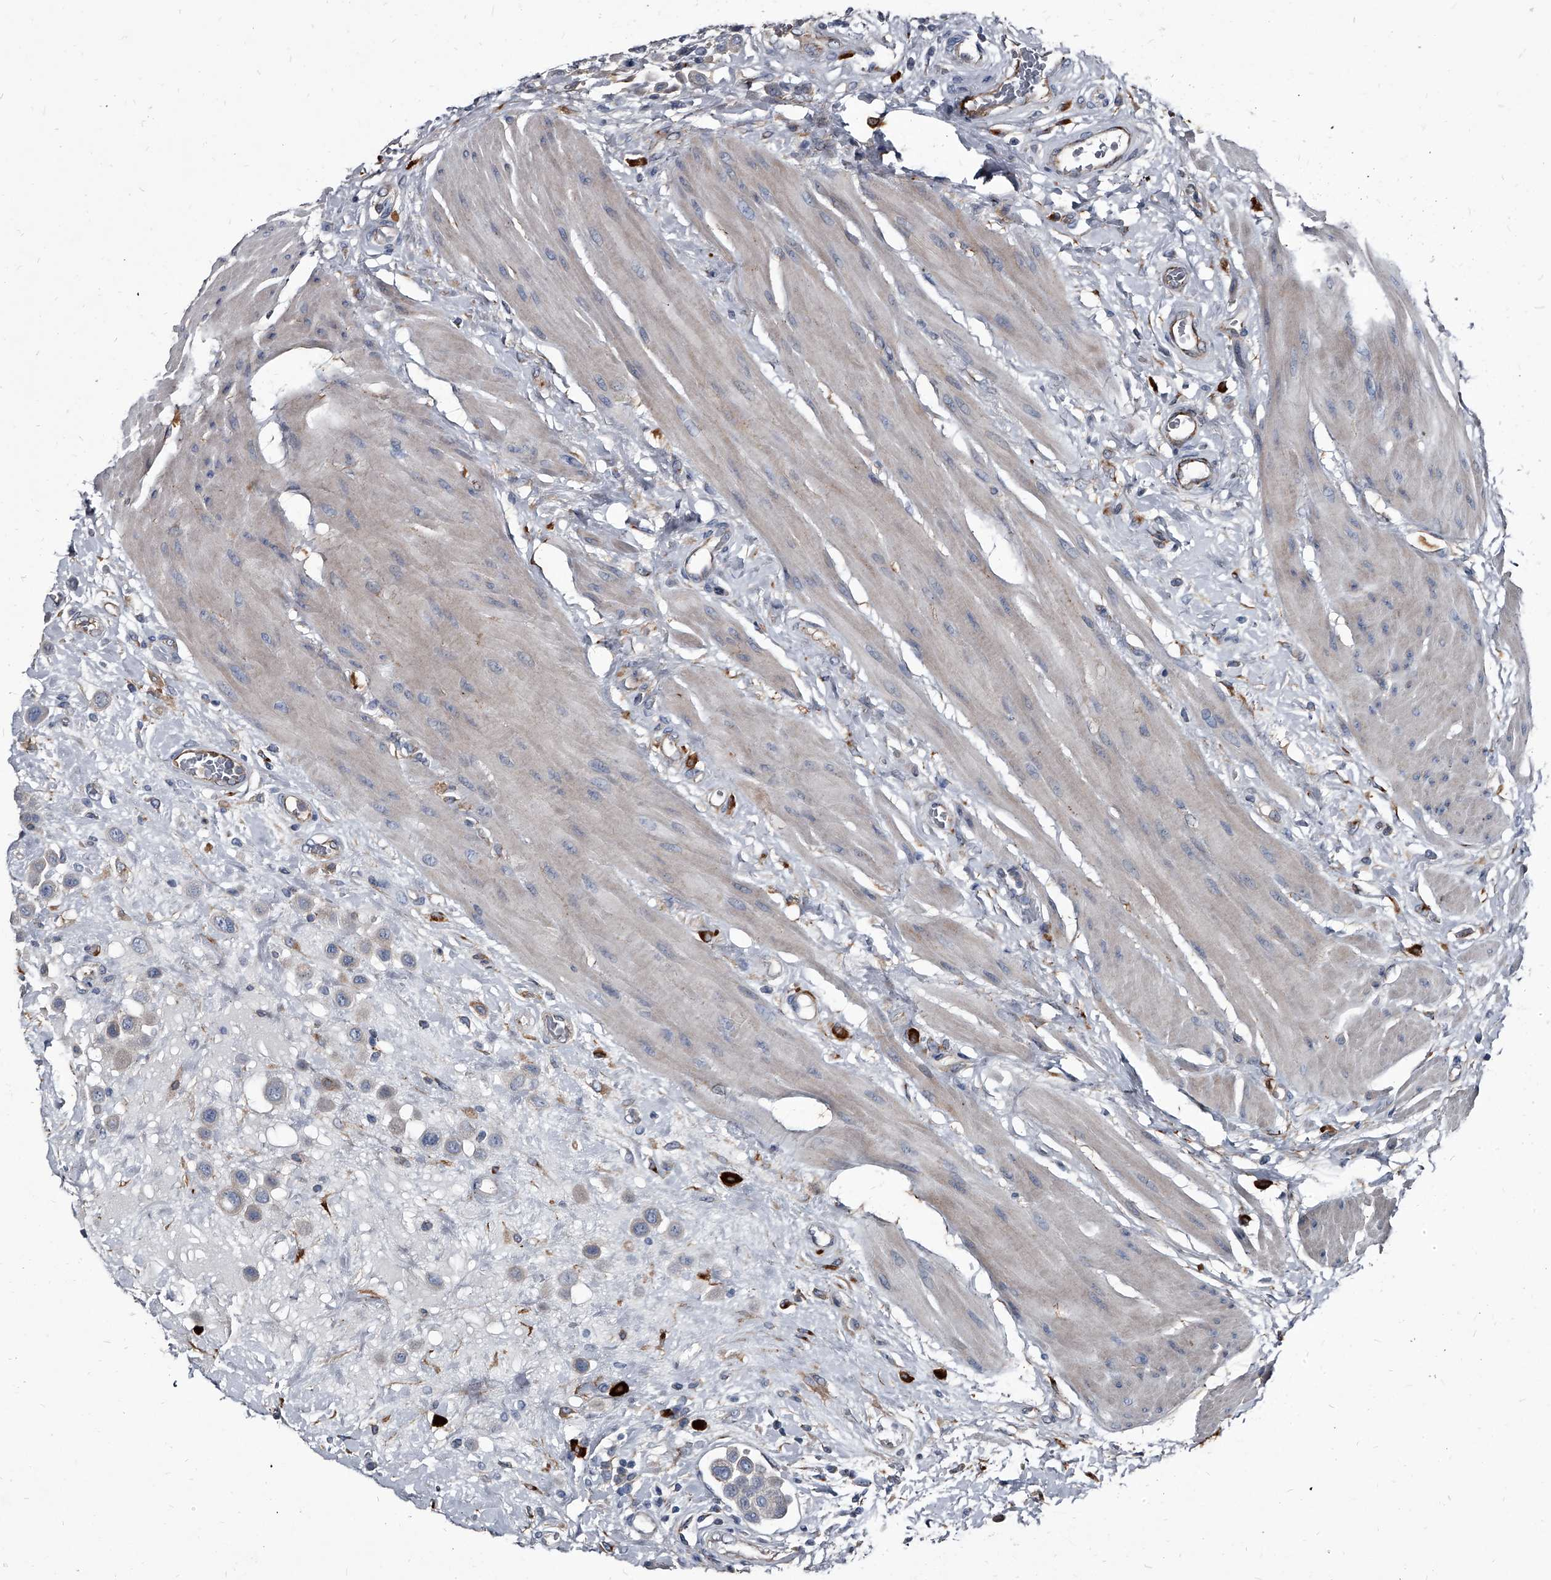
{"staining": {"intensity": "negative", "quantity": "none", "location": "none"}, "tissue": "urothelial cancer", "cell_type": "Tumor cells", "image_type": "cancer", "snomed": [{"axis": "morphology", "description": "Urothelial carcinoma, High grade"}, {"axis": "topography", "description": "Urinary bladder"}], "caption": "Immunohistochemistry (IHC) micrograph of urothelial carcinoma (high-grade) stained for a protein (brown), which exhibits no expression in tumor cells. (DAB (3,3'-diaminobenzidine) immunohistochemistry with hematoxylin counter stain).", "gene": "PGLYRP3", "patient": {"sex": "male", "age": 50}}